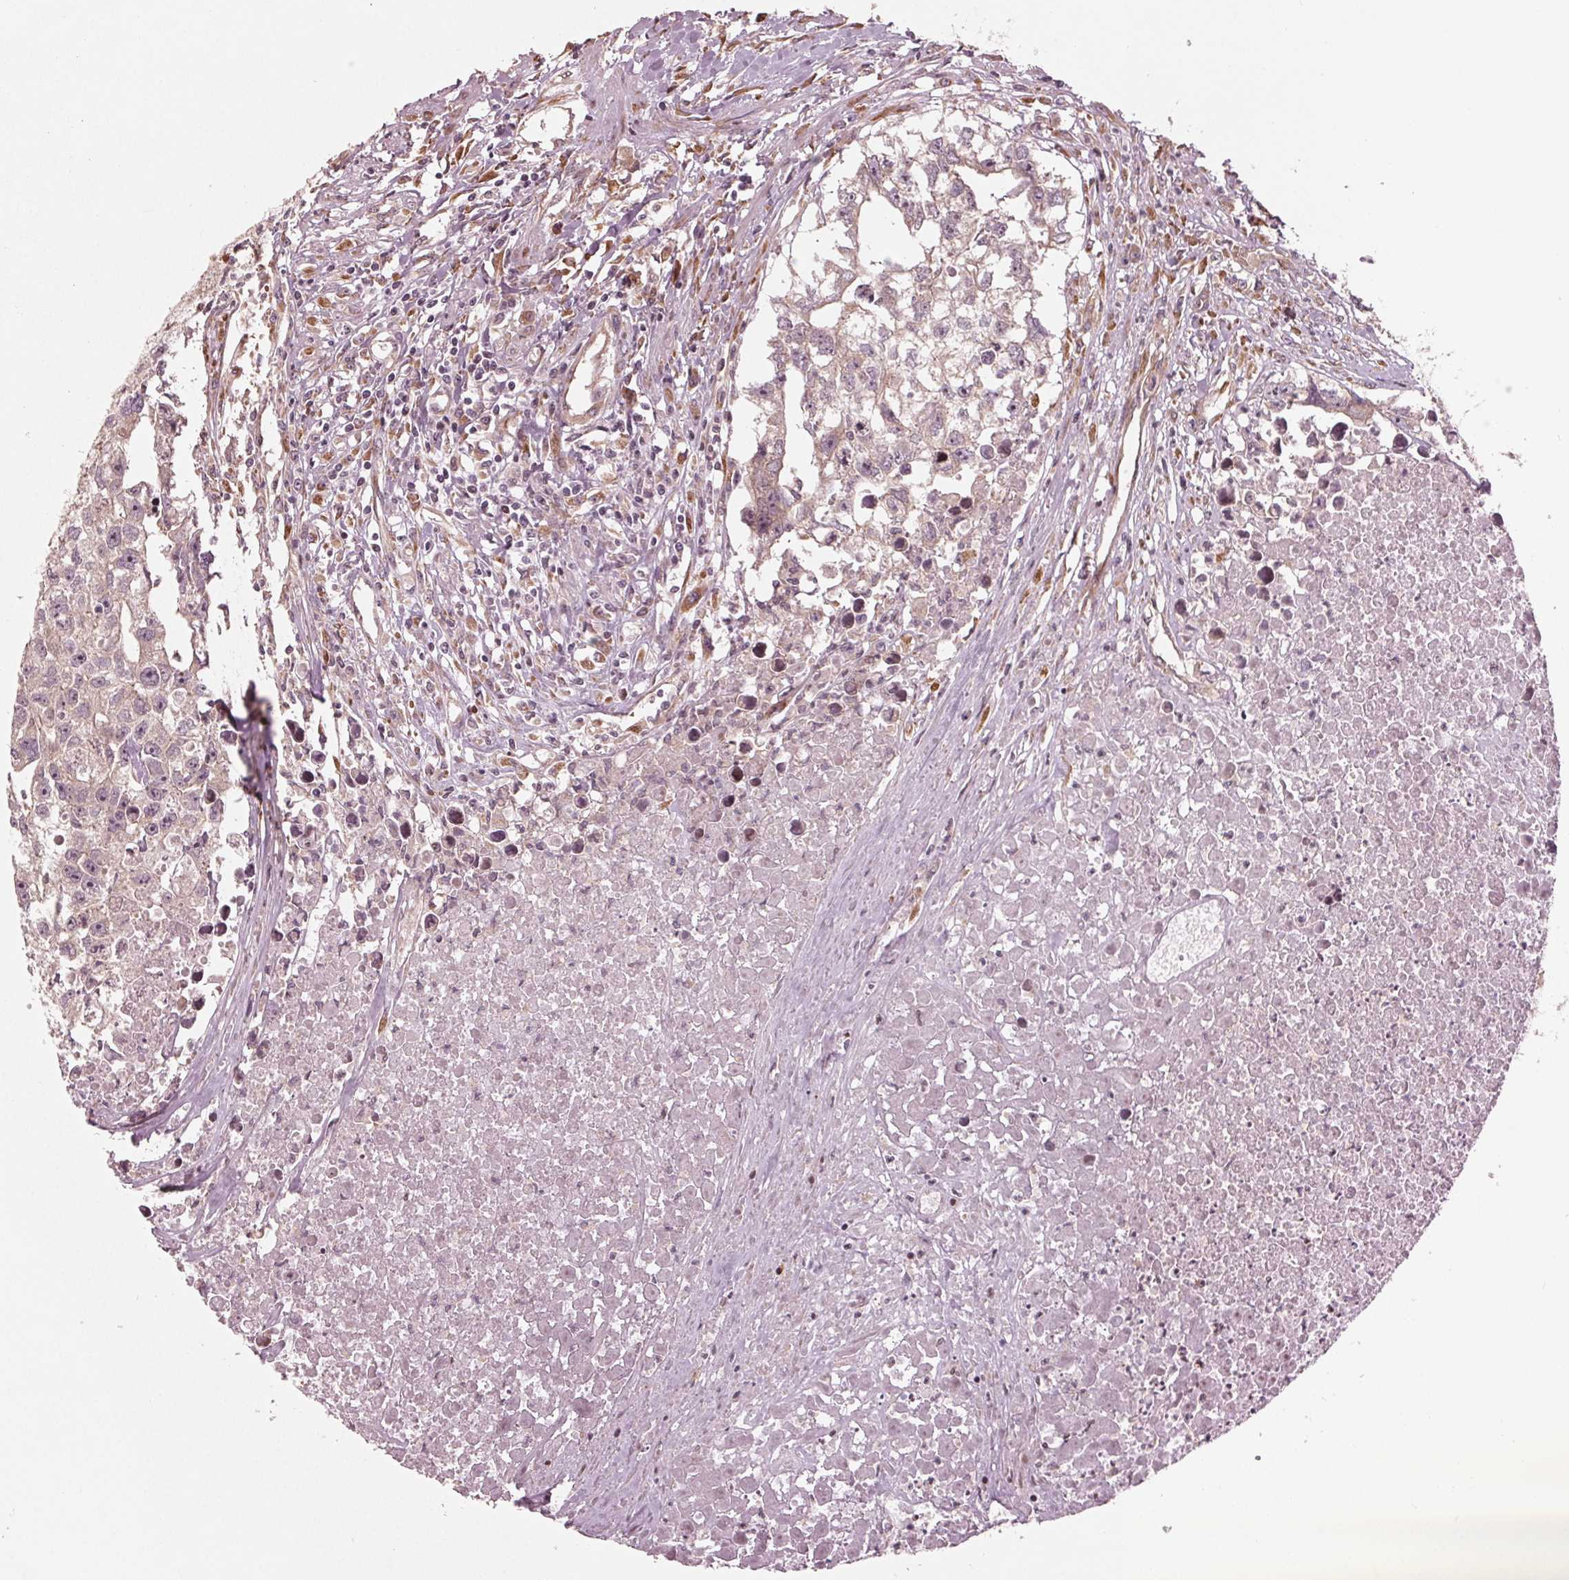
{"staining": {"intensity": "weak", "quantity": ">75%", "location": "cytoplasmic/membranous"}, "tissue": "testis cancer", "cell_type": "Tumor cells", "image_type": "cancer", "snomed": [{"axis": "morphology", "description": "Carcinoma, Embryonal, NOS"}, {"axis": "morphology", "description": "Teratoma, malignant, NOS"}, {"axis": "topography", "description": "Testis"}], "caption": "Tumor cells display low levels of weak cytoplasmic/membranous positivity in about >75% of cells in human testis teratoma (malignant).", "gene": "CMIP", "patient": {"sex": "male", "age": 44}}